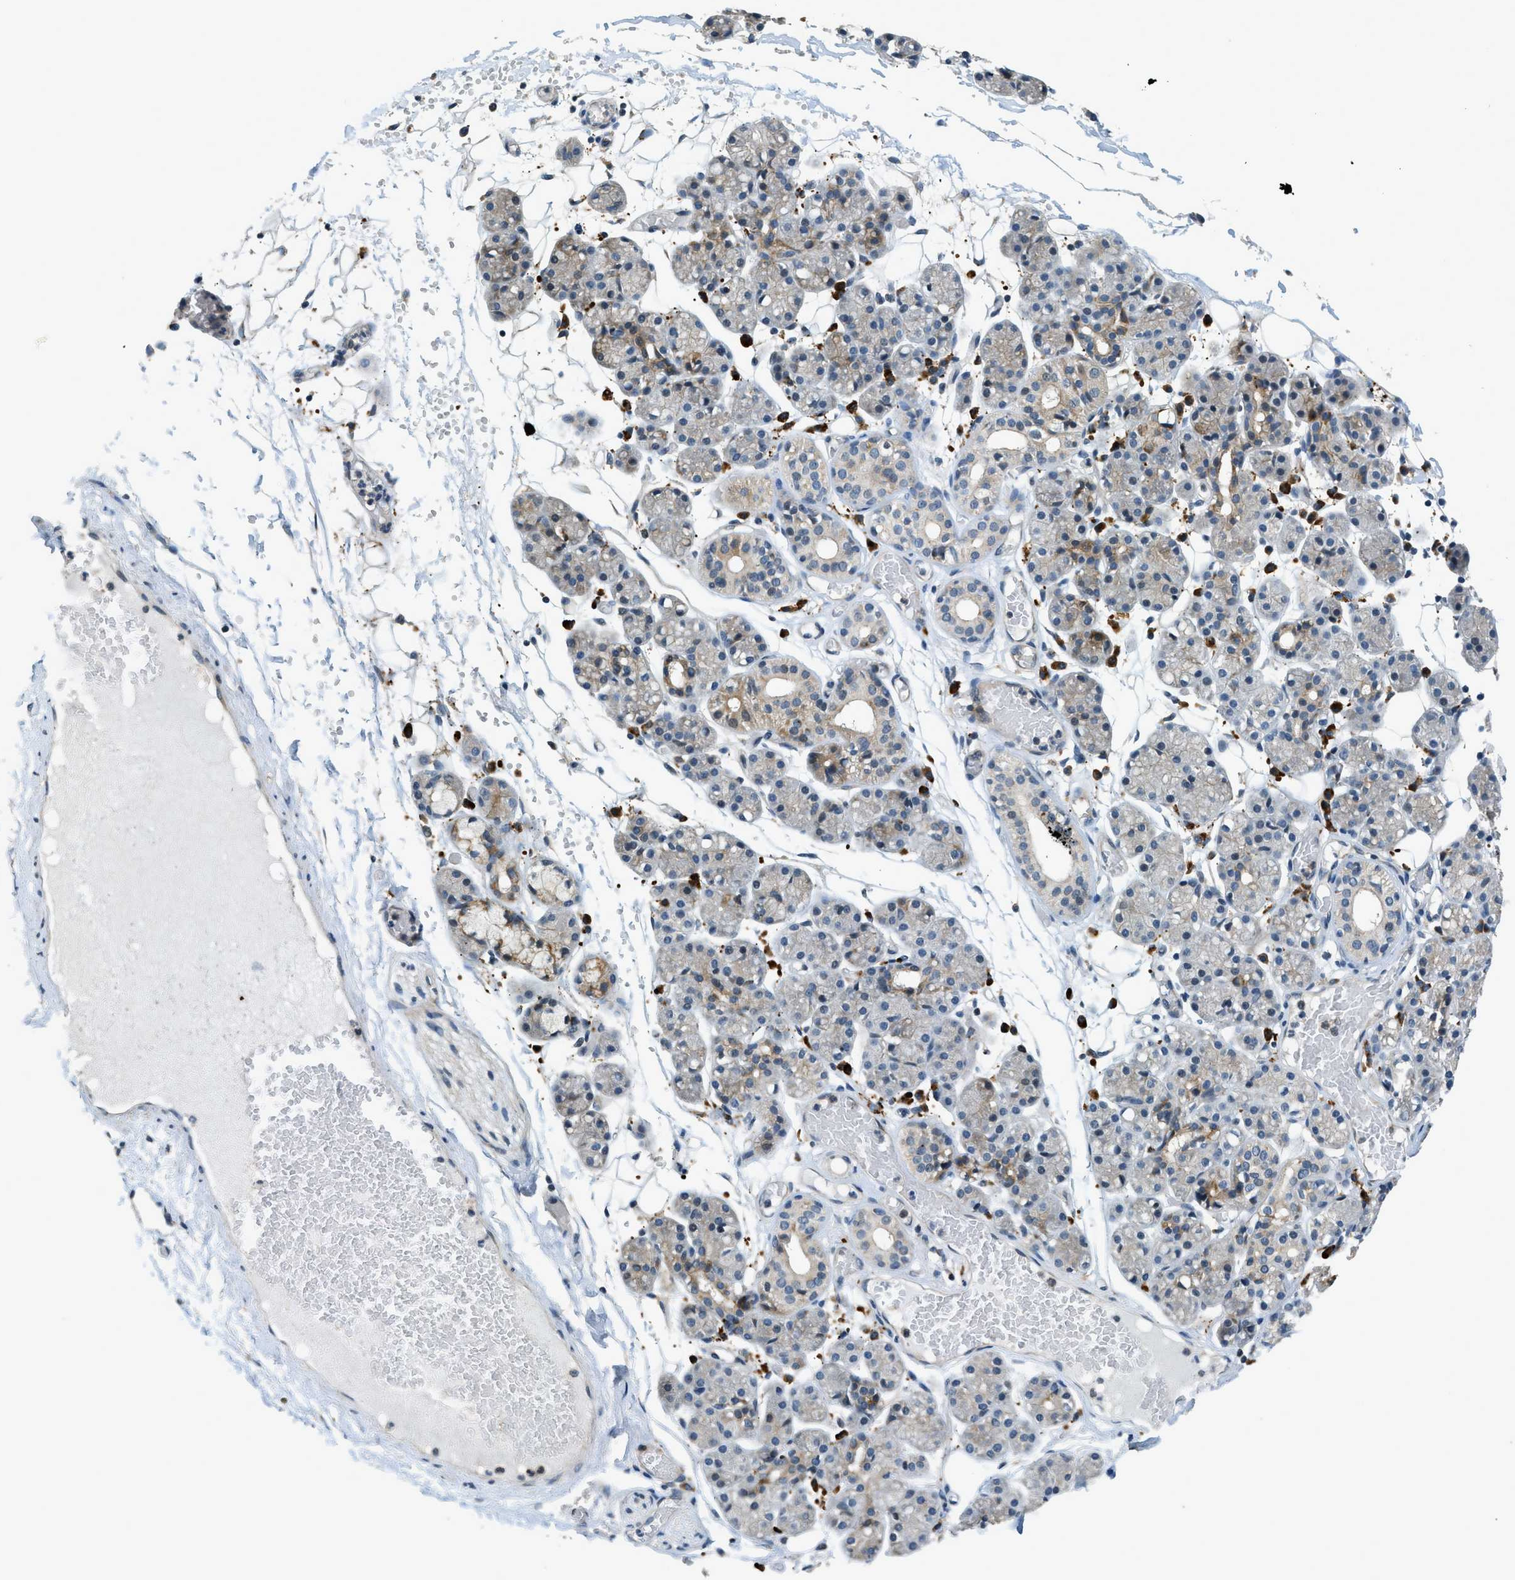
{"staining": {"intensity": "moderate", "quantity": "25%-75%", "location": "cytoplasmic/membranous"}, "tissue": "salivary gland", "cell_type": "Glandular cells", "image_type": "normal", "snomed": [{"axis": "morphology", "description": "Normal tissue, NOS"}, {"axis": "topography", "description": "Salivary gland"}], "caption": "Brown immunohistochemical staining in benign human salivary gland exhibits moderate cytoplasmic/membranous expression in about 25%-75% of glandular cells.", "gene": "HERC2", "patient": {"sex": "male", "age": 63}}